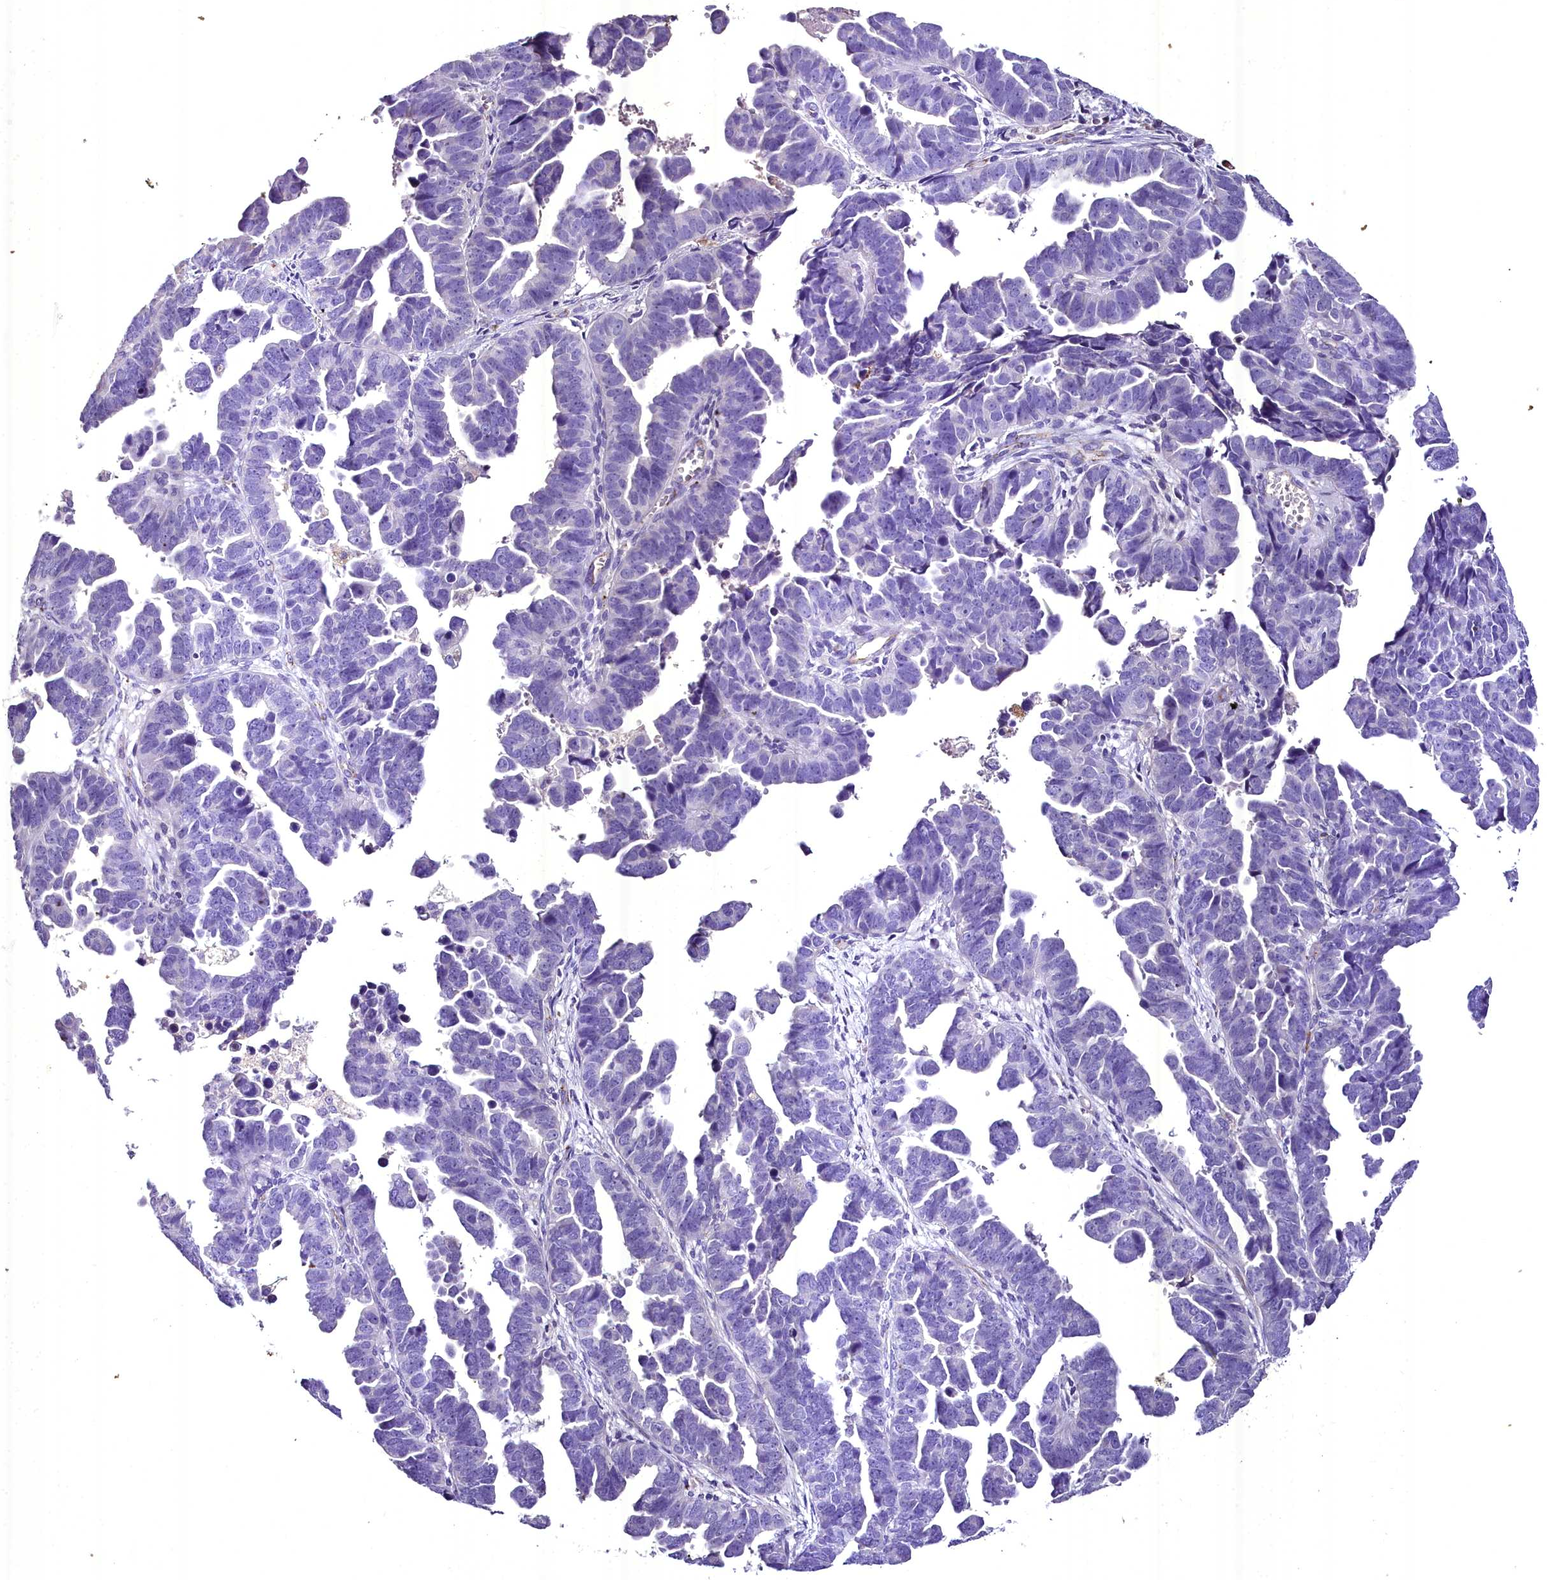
{"staining": {"intensity": "negative", "quantity": "none", "location": "none"}, "tissue": "endometrial cancer", "cell_type": "Tumor cells", "image_type": "cancer", "snomed": [{"axis": "morphology", "description": "Adenocarcinoma, NOS"}, {"axis": "topography", "description": "Endometrium"}], "caption": "Immunohistochemistry image of human endometrial cancer (adenocarcinoma) stained for a protein (brown), which reveals no staining in tumor cells.", "gene": "MS4A18", "patient": {"sex": "female", "age": 75}}